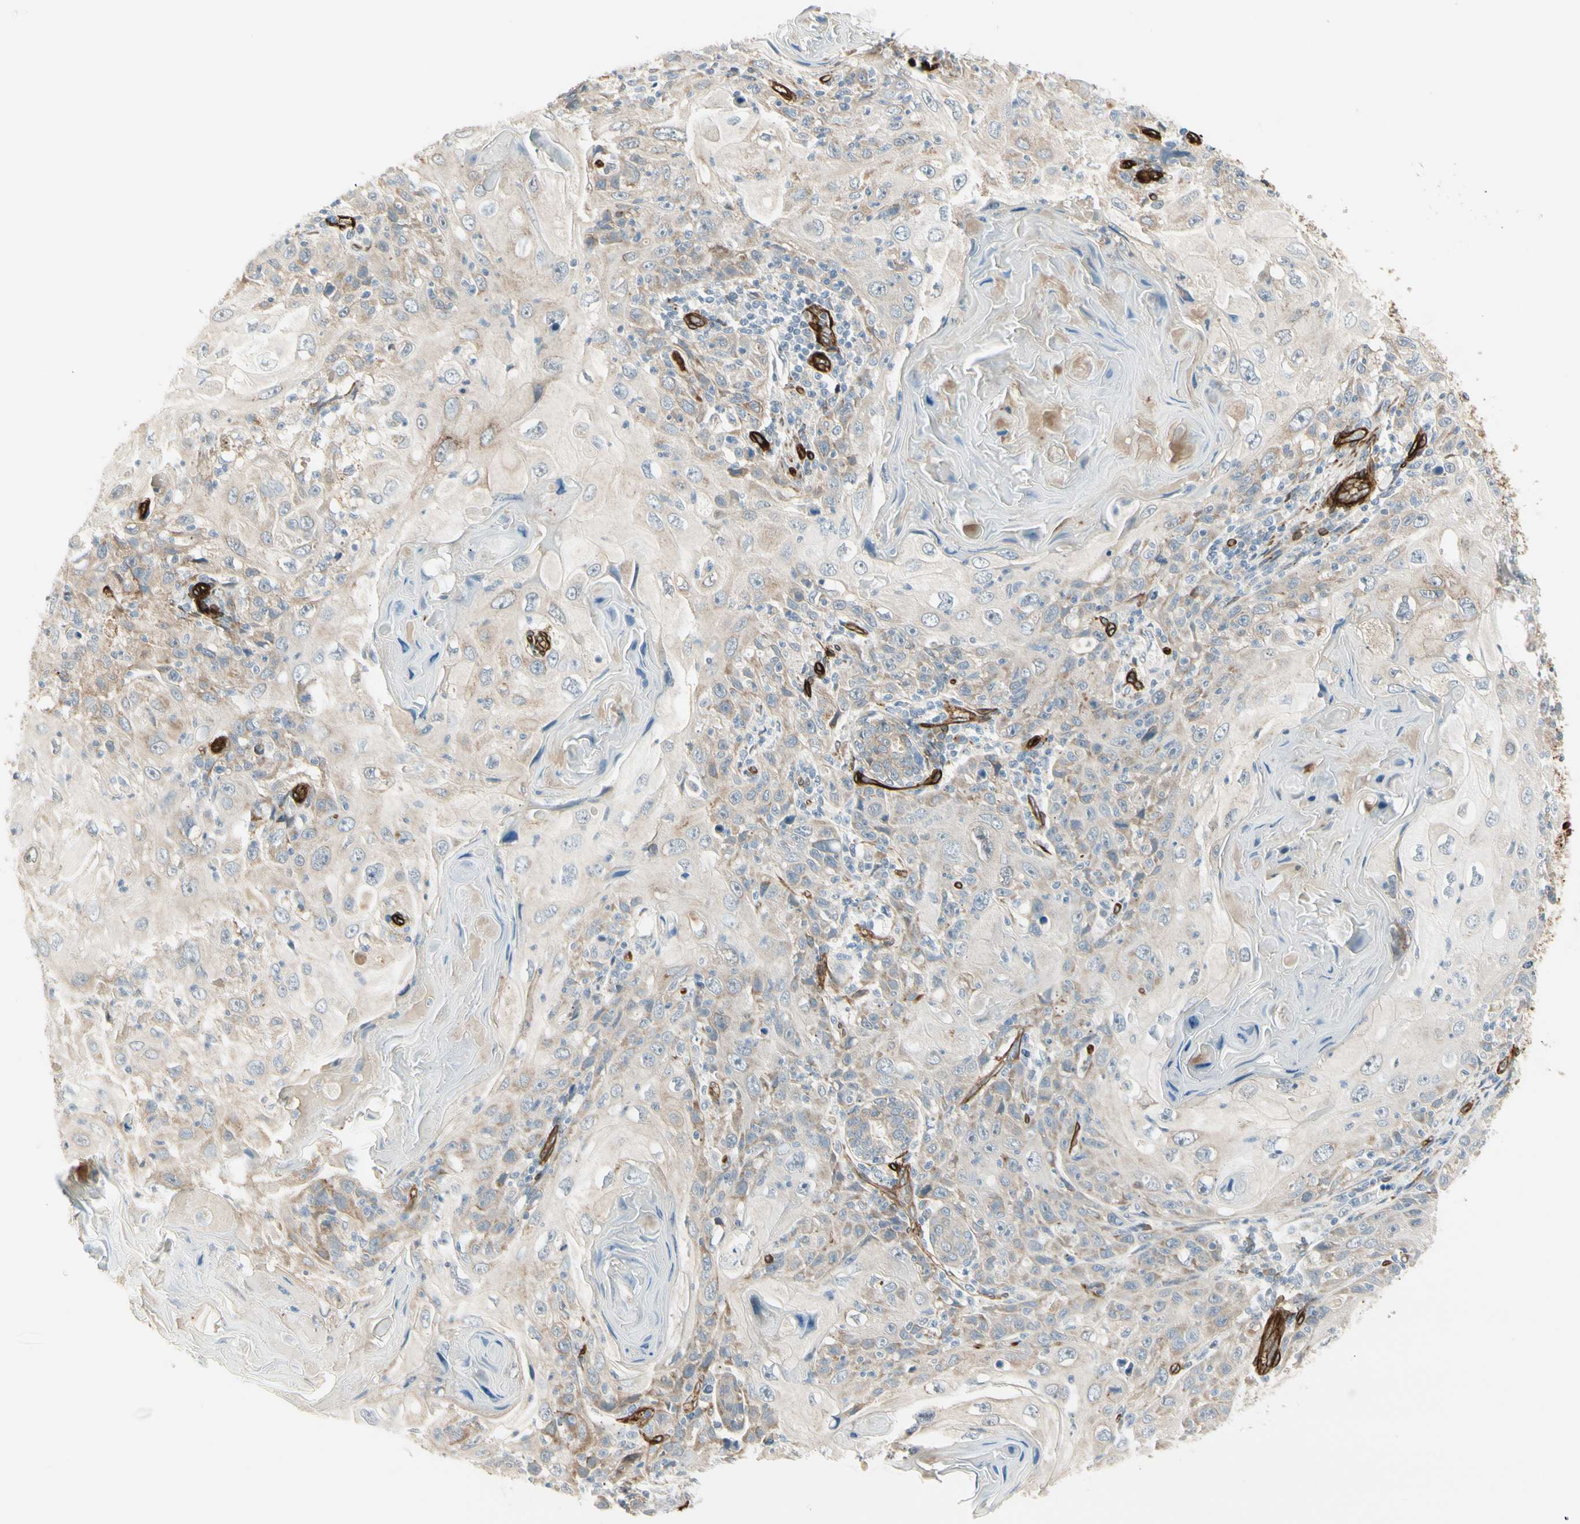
{"staining": {"intensity": "weak", "quantity": "25%-75%", "location": "cytoplasmic/membranous"}, "tissue": "skin cancer", "cell_type": "Tumor cells", "image_type": "cancer", "snomed": [{"axis": "morphology", "description": "Squamous cell carcinoma, NOS"}, {"axis": "topography", "description": "Skin"}], "caption": "Immunohistochemical staining of human squamous cell carcinoma (skin) reveals low levels of weak cytoplasmic/membranous expression in approximately 25%-75% of tumor cells.", "gene": "MCAM", "patient": {"sex": "female", "age": 88}}